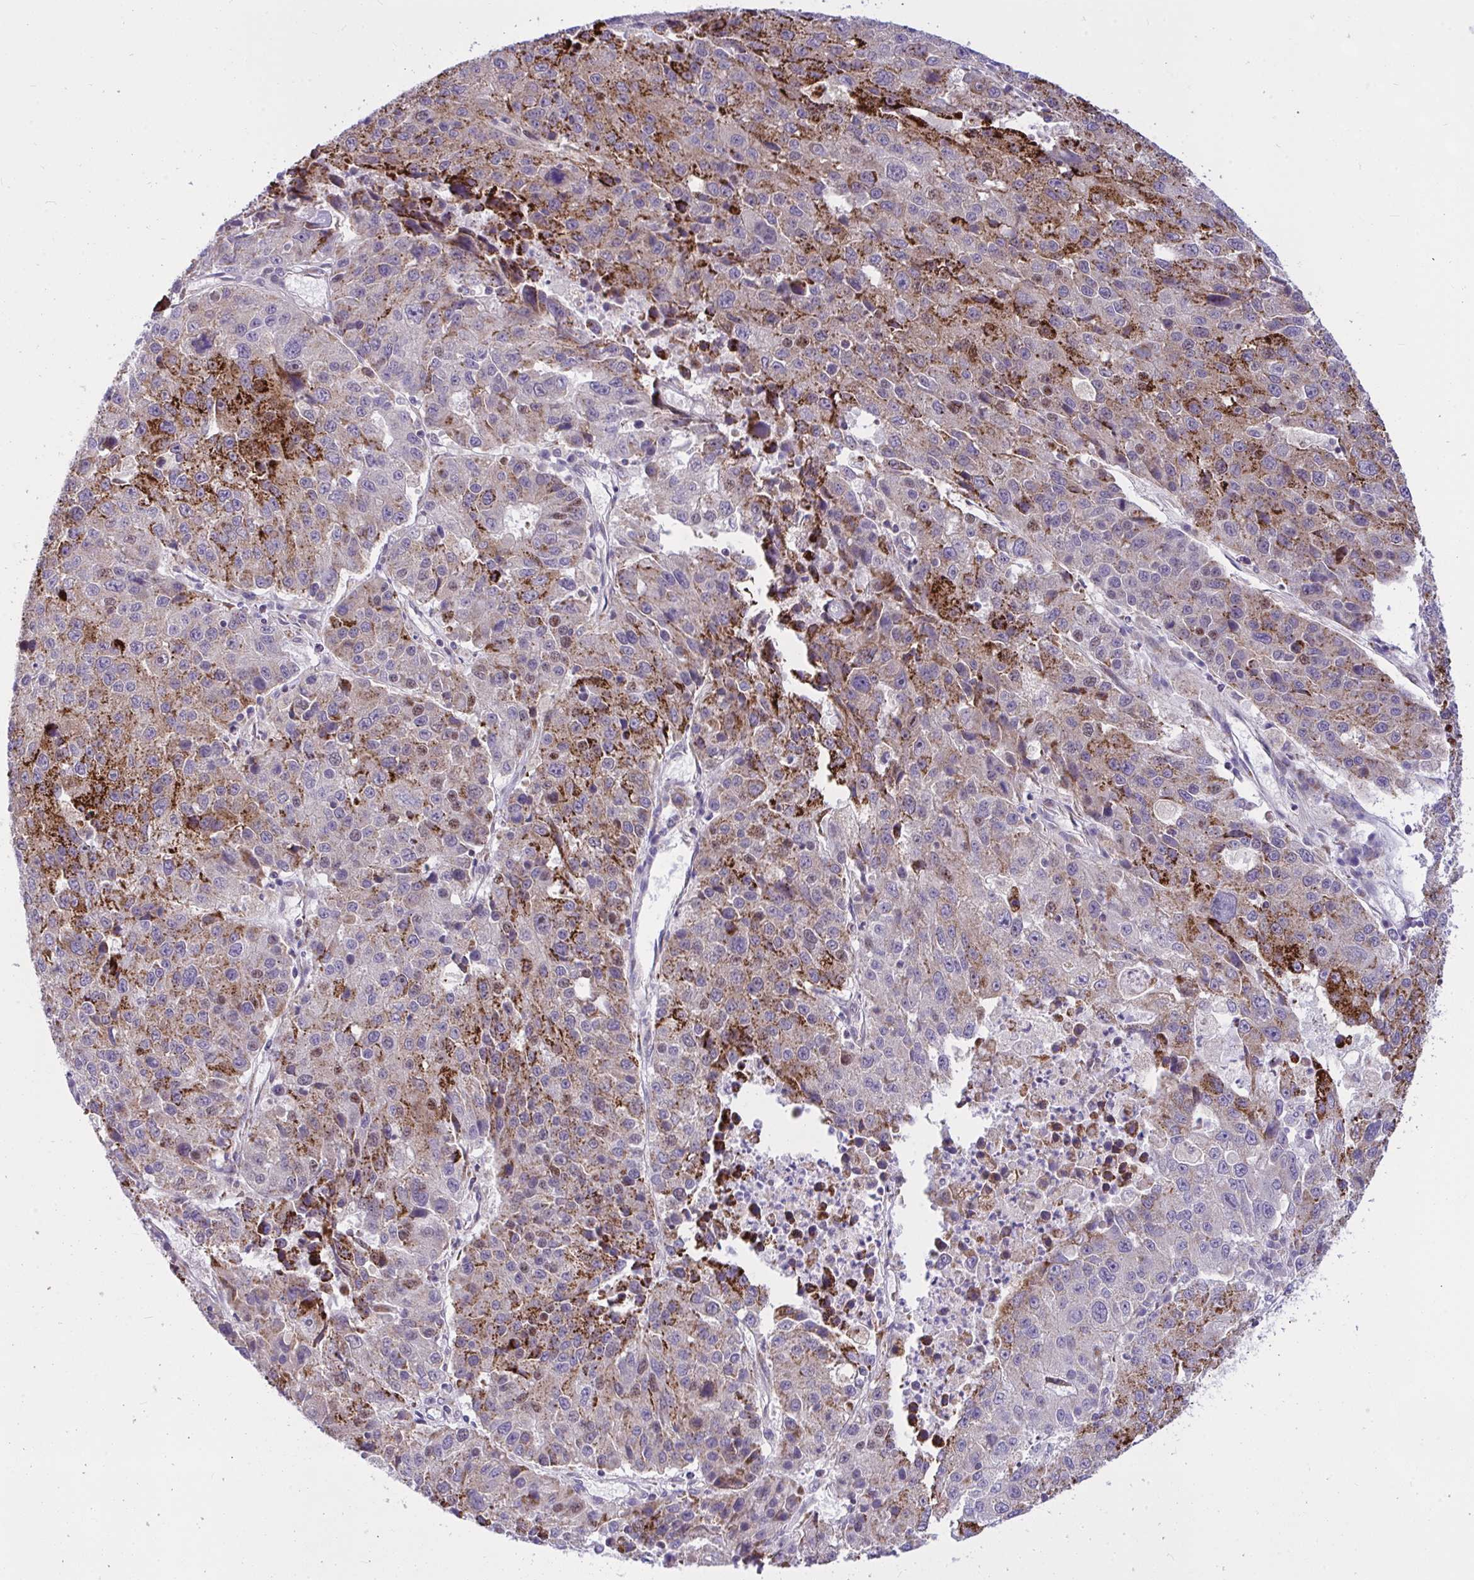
{"staining": {"intensity": "moderate", "quantity": "25%-75%", "location": "cytoplasmic/membranous"}, "tissue": "stomach cancer", "cell_type": "Tumor cells", "image_type": "cancer", "snomed": [{"axis": "morphology", "description": "Adenocarcinoma, NOS"}, {"axis": "topography", "description": "Stomach"}], "caption": "DAB (3,3'-diaminobenzidine) immunohistochemical staining of stomach adenocarcinoma shows moderate cytoplasmic/membranous protein staining in about 25%-75% of tumor cells.", "gene": "CEP63", "patient": {"sex": "male", "age": 71}}